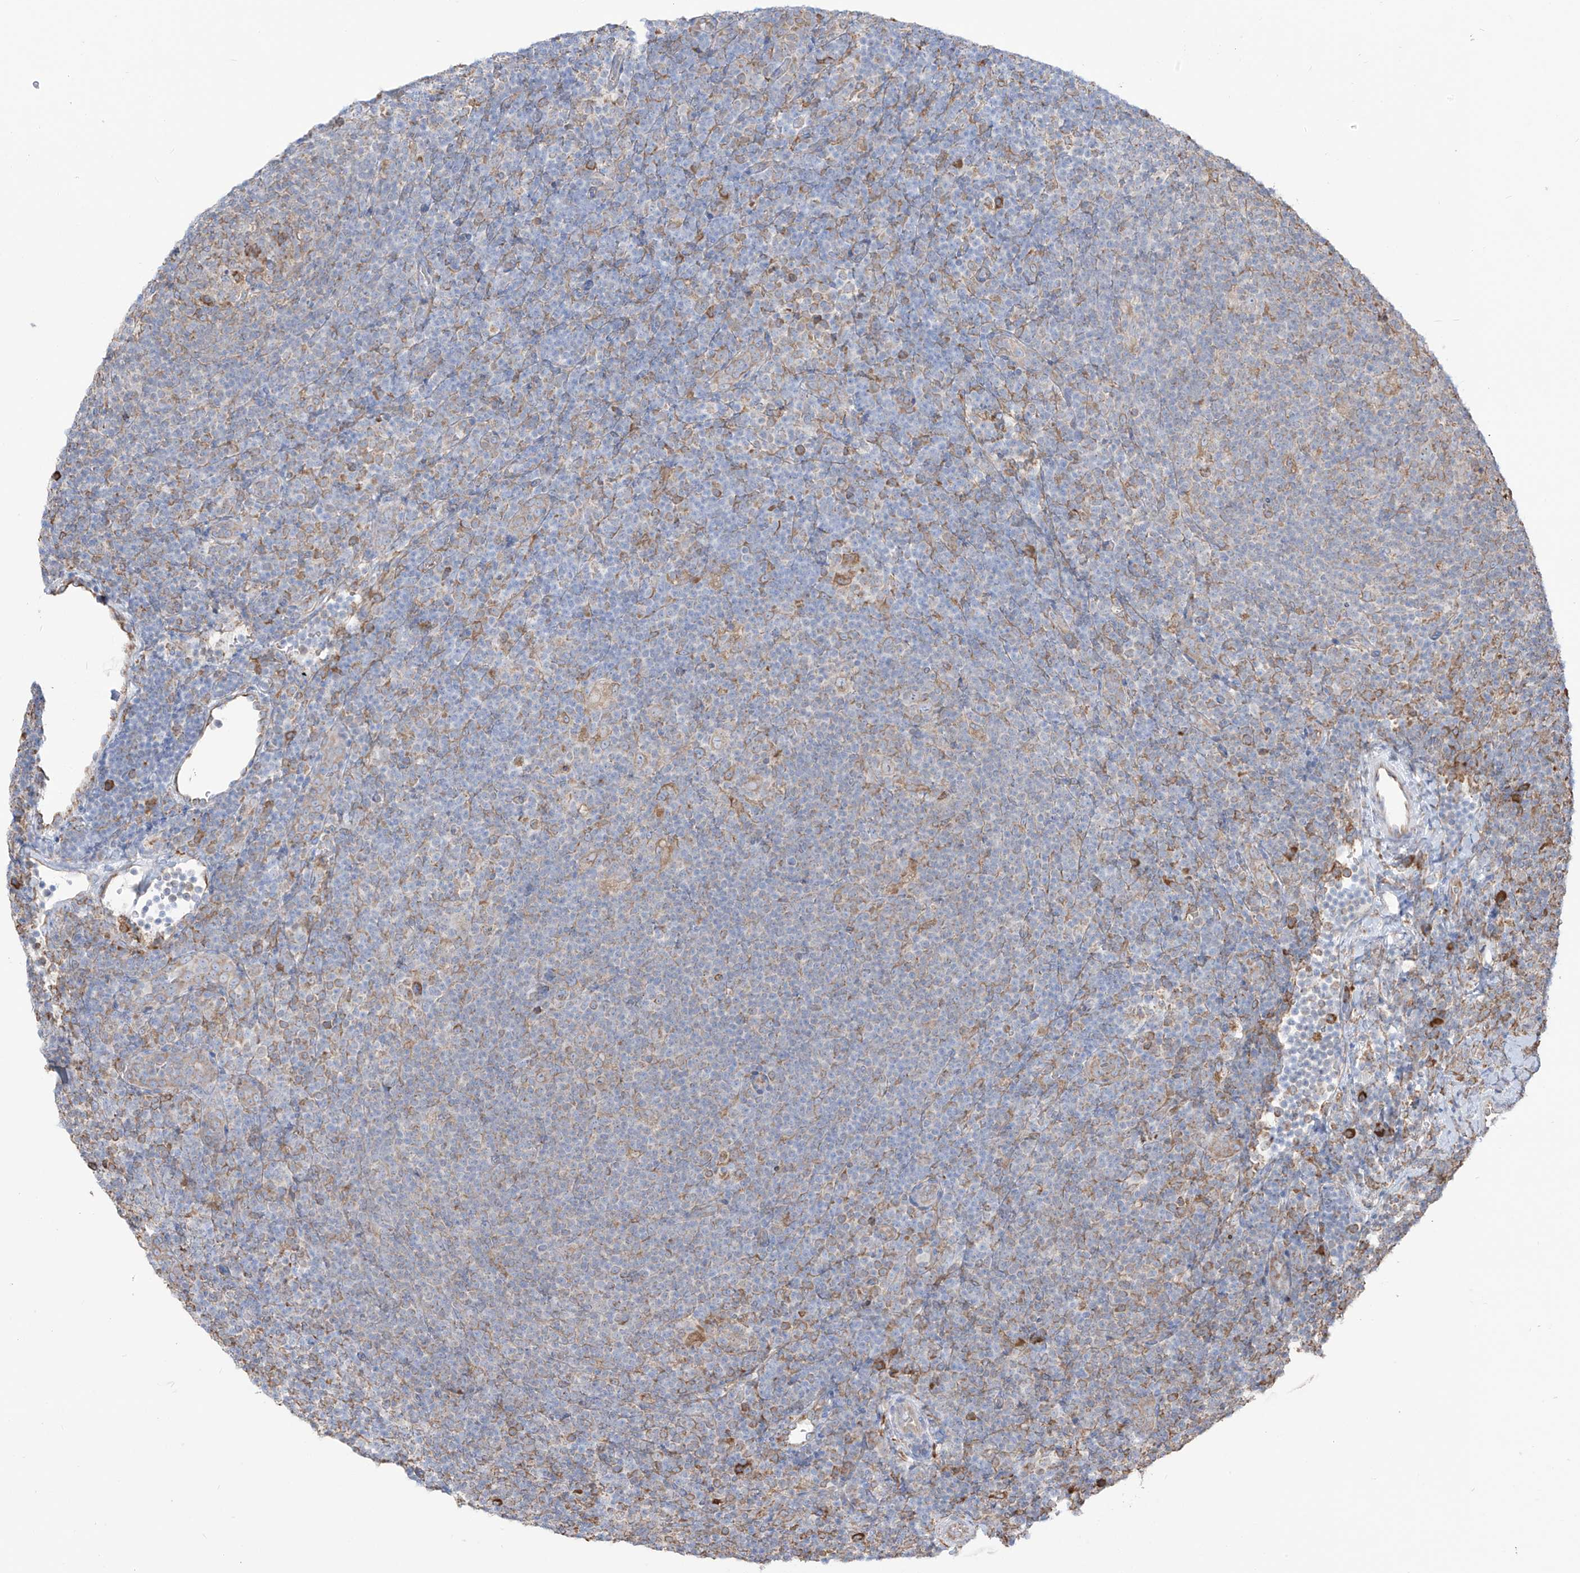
{"staining": {"intensity": "moderate", "quantity": "25%-75%", "location": "cytoplasmic/membranous"}, "tissue": "lymphoma", "cell_type": "Tumor cells", "image_type": "cancer", "snomed": [{"axis": "morphology", "description": "Hodgkin's disease, NOS"}, {"axis": "topography", "description": "Lymph node"}], "caption": "Protein expression analysis of human lymphoma reveals moderate cytoplasmic/membranous positivity in about 25%-75% of tumor cells.", "gene": "PDIA6", "patient": {"sex": "female", "age": 57}}